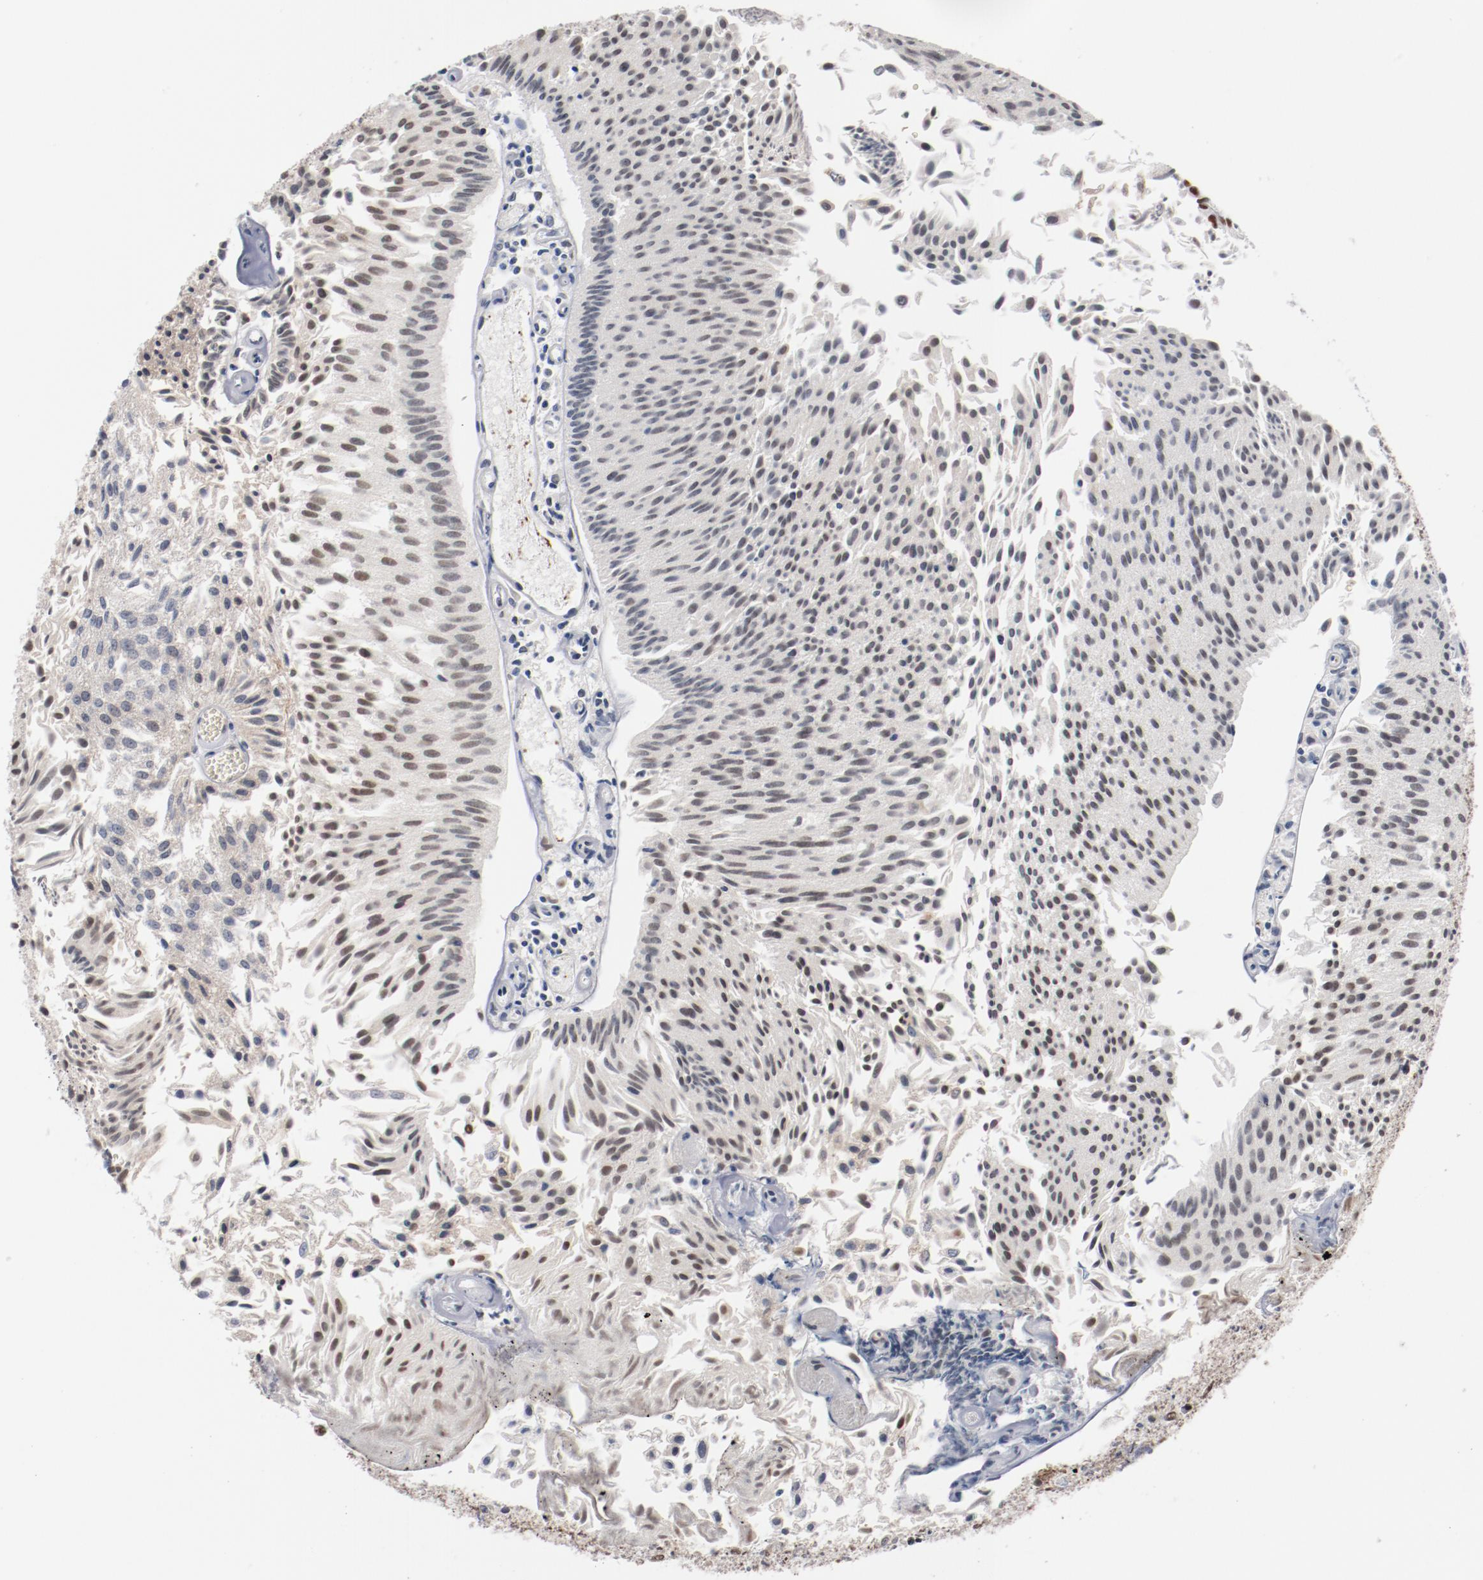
{"staining": {"intensity": "weak", "quantity": "<25%", "location": "nuclear"}, "tissue": "urothelial cancer", "cell_type": "Tumor cells", "image_type": "cancer", "snomed": [{"axis": "morphology", "description": "Urothelial carcinoma, Low grade"}, {"axis": "topography", "description": "Urinary bladder"}], "caption": "Urothelial carcinoma (low-grade) was stained to show a protein in brown. There is no significant positivity in tumor cells.", "gene": "BUB3", "patient": {"sex": "male", "age": 86}}